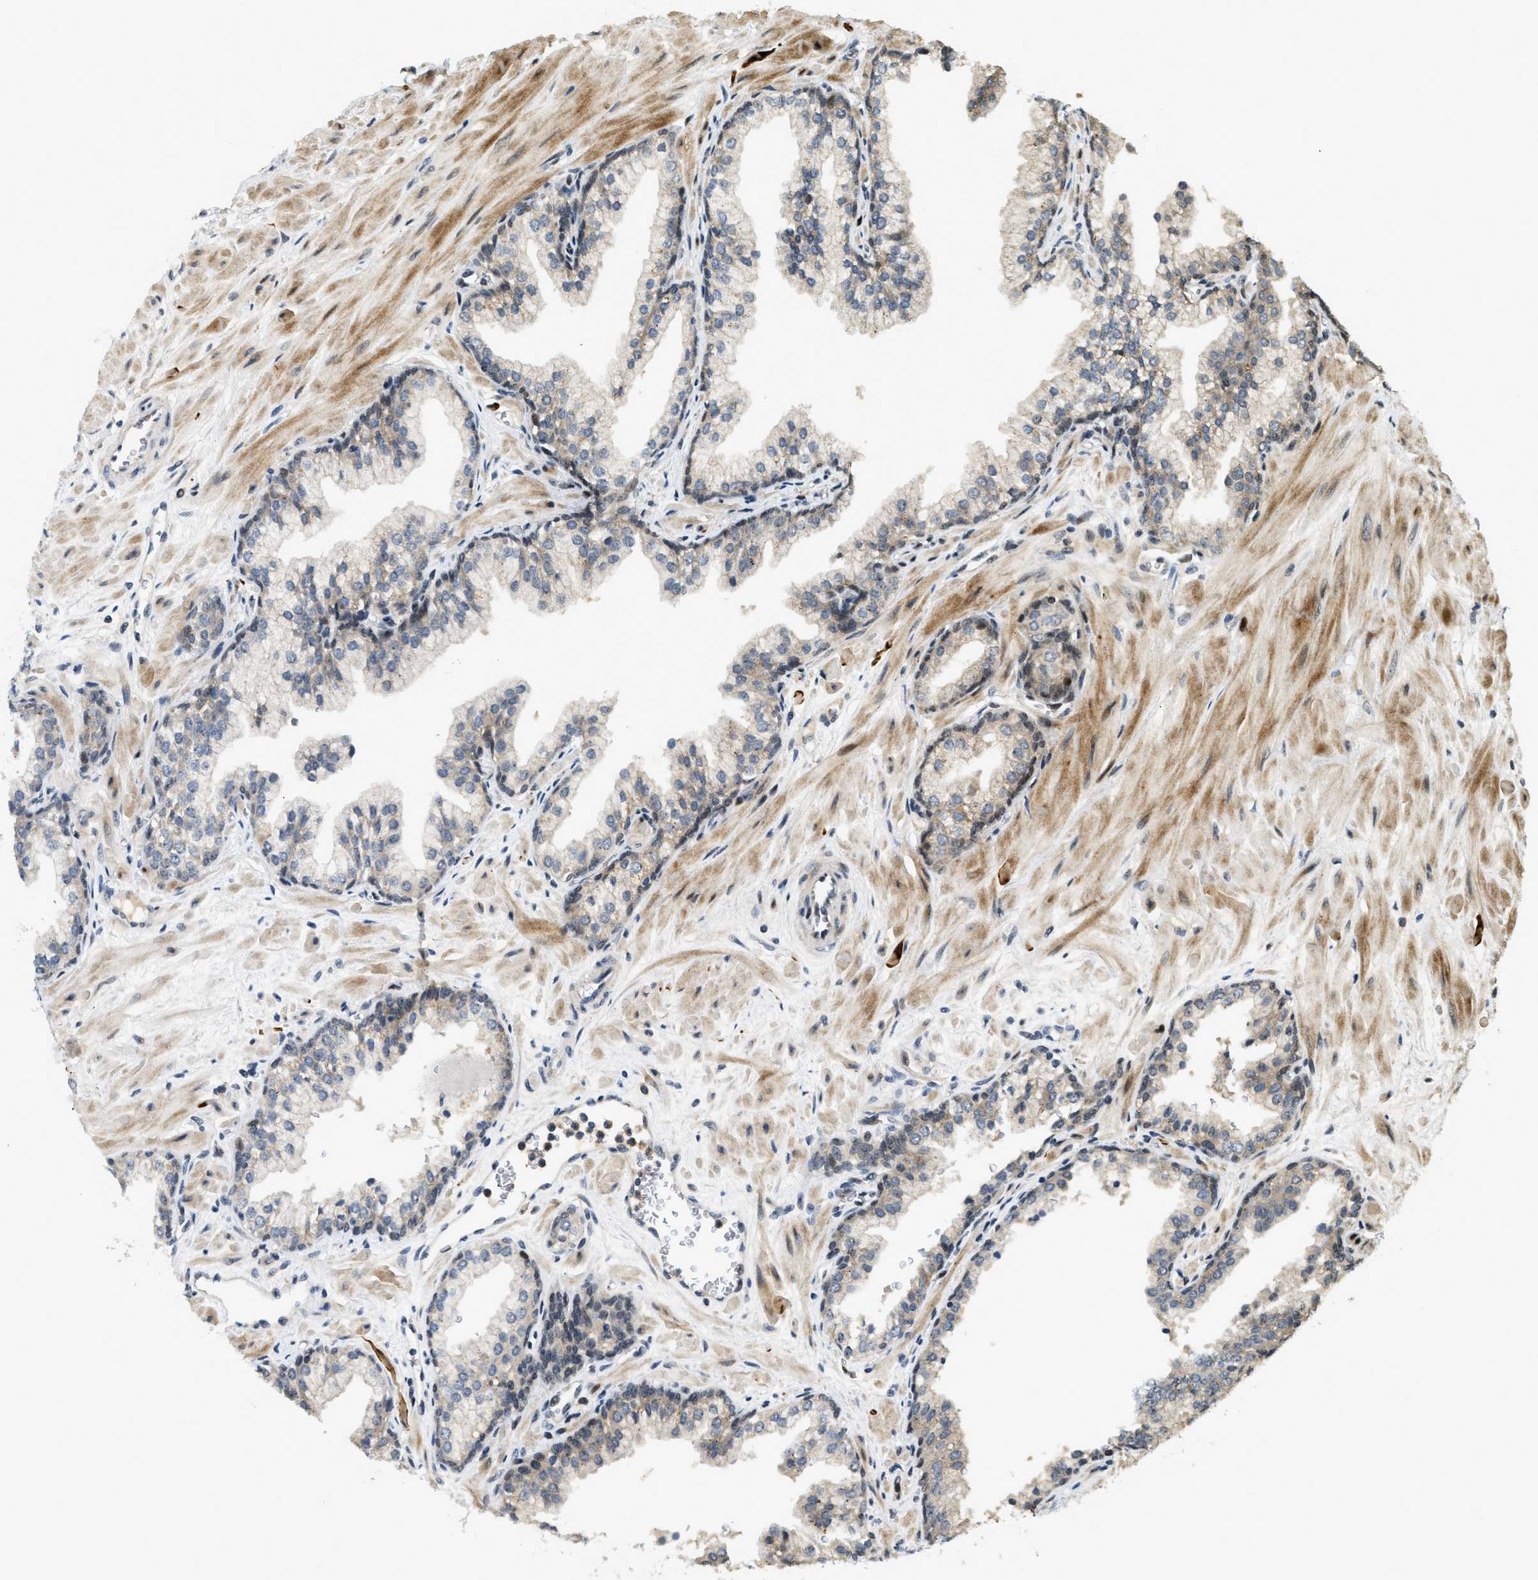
{"staining": {"intensity": "weak", "quantity": "<25%", "location": "cytoplasmic/membranous,nuclear"}, "tissue": "prostate cancer", "cell_type": "Tumor cells", "image_type": "cancer", "snomed": [{"axis": "morphology", "description": "Adenocarcinoma, Low grade"}, {"axis": "topography", "description": "Prostate"}], "caption": "A histopathology image of prostate cancer stained for a protein demonstrates no brown staining in tumor cells. (Stains: DAB immunohistochemistry with hematoxylin counter stain, Microscopy: brightfield microscopy at high magnification).", "gene": "TRAPPC14", "patient": {"sex": "male", "age": 53}}